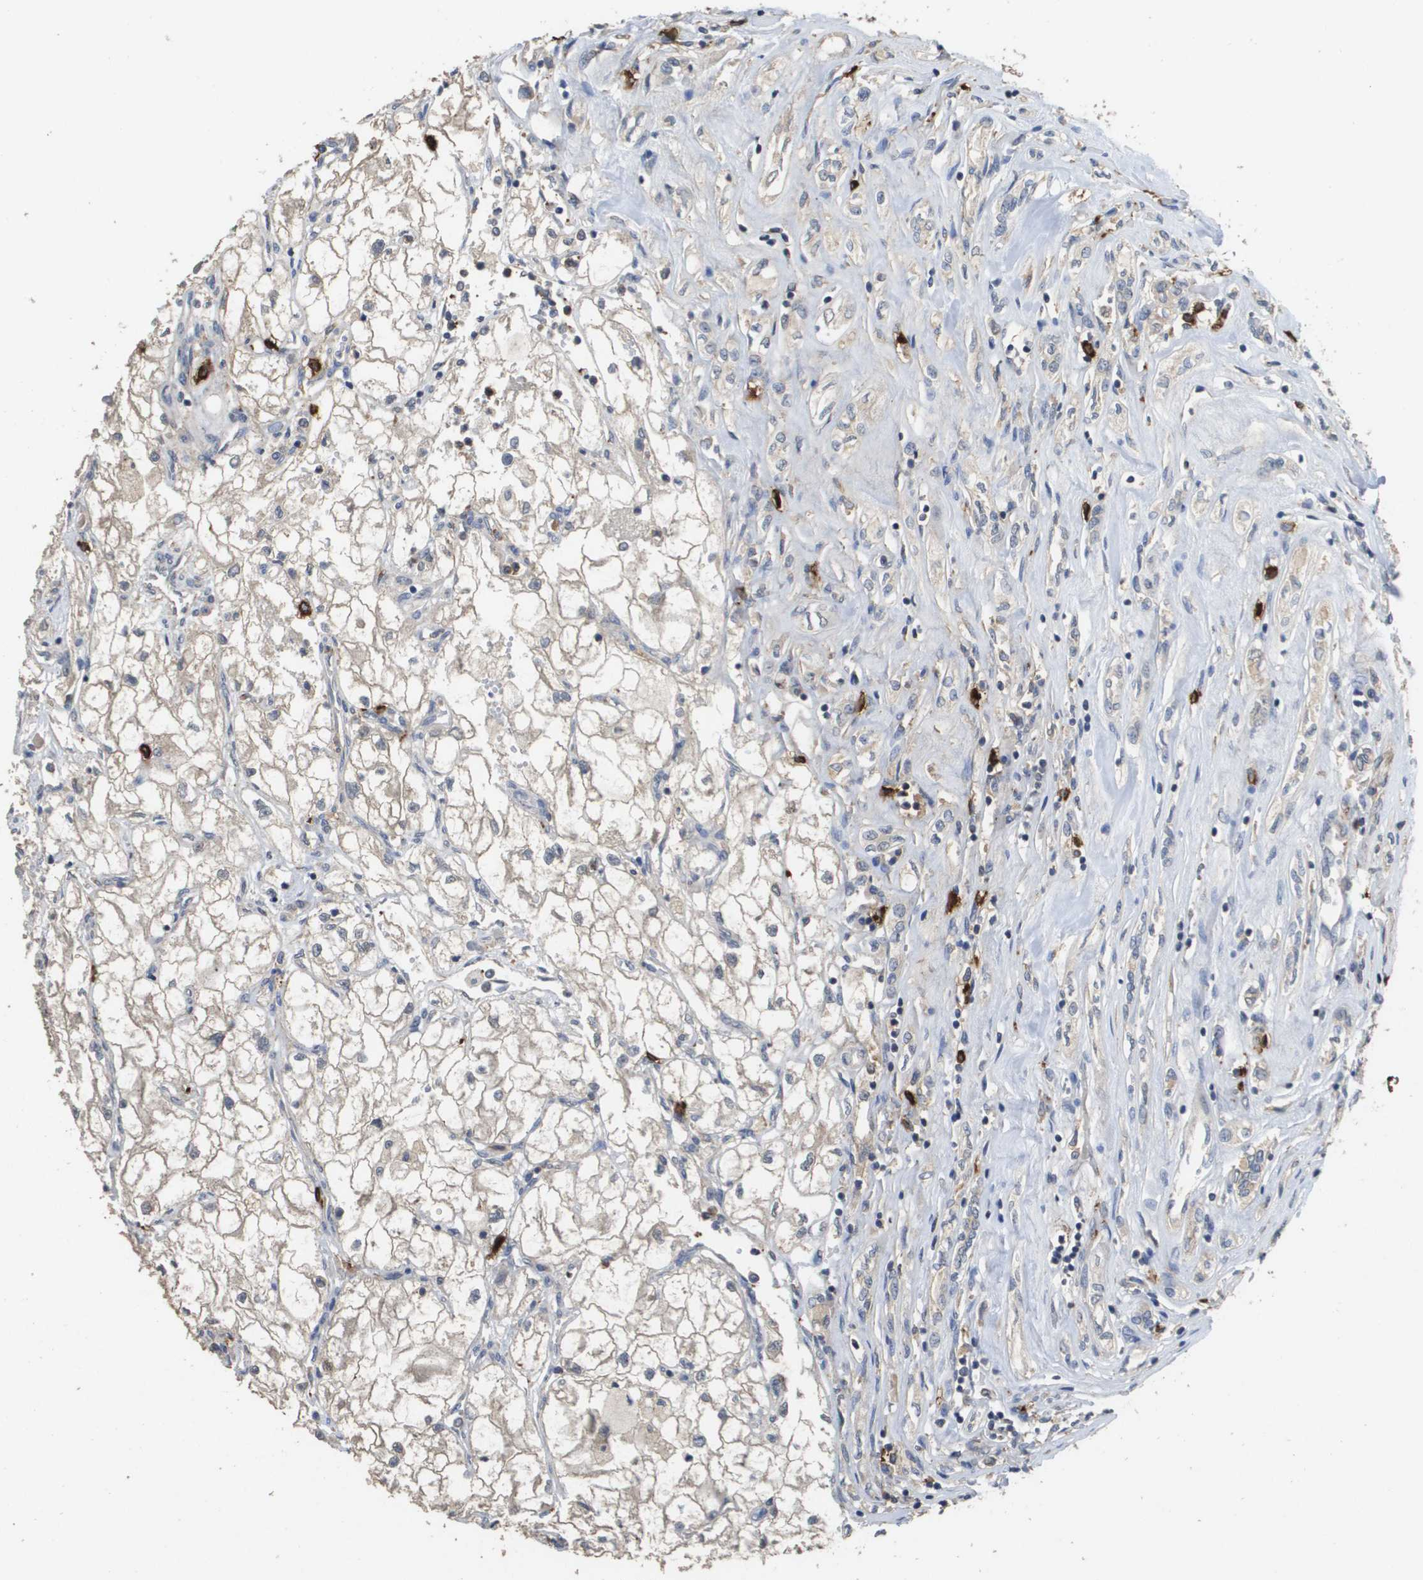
{"staining": {"intensity": "weak", "quantity": "<25%", "location": "cytoplasmic/membranous"}, "tissue": "renal cancer", "cell_type": "Tumor cells", "image_type": "cancer", "snomed": [{"axis": "morphology", "description": "Adenocarcinoma, NOS"}, {"axis": "topography", "description": "Kidney"}], "caption": "High power microscopy micrograph of an IHC photomicrograph of adenocarcinoma (renal), revealing no significant positivity in tumor cells.", "gene": "RAB27B", "patient": {"sex": "female", "age": 70}}